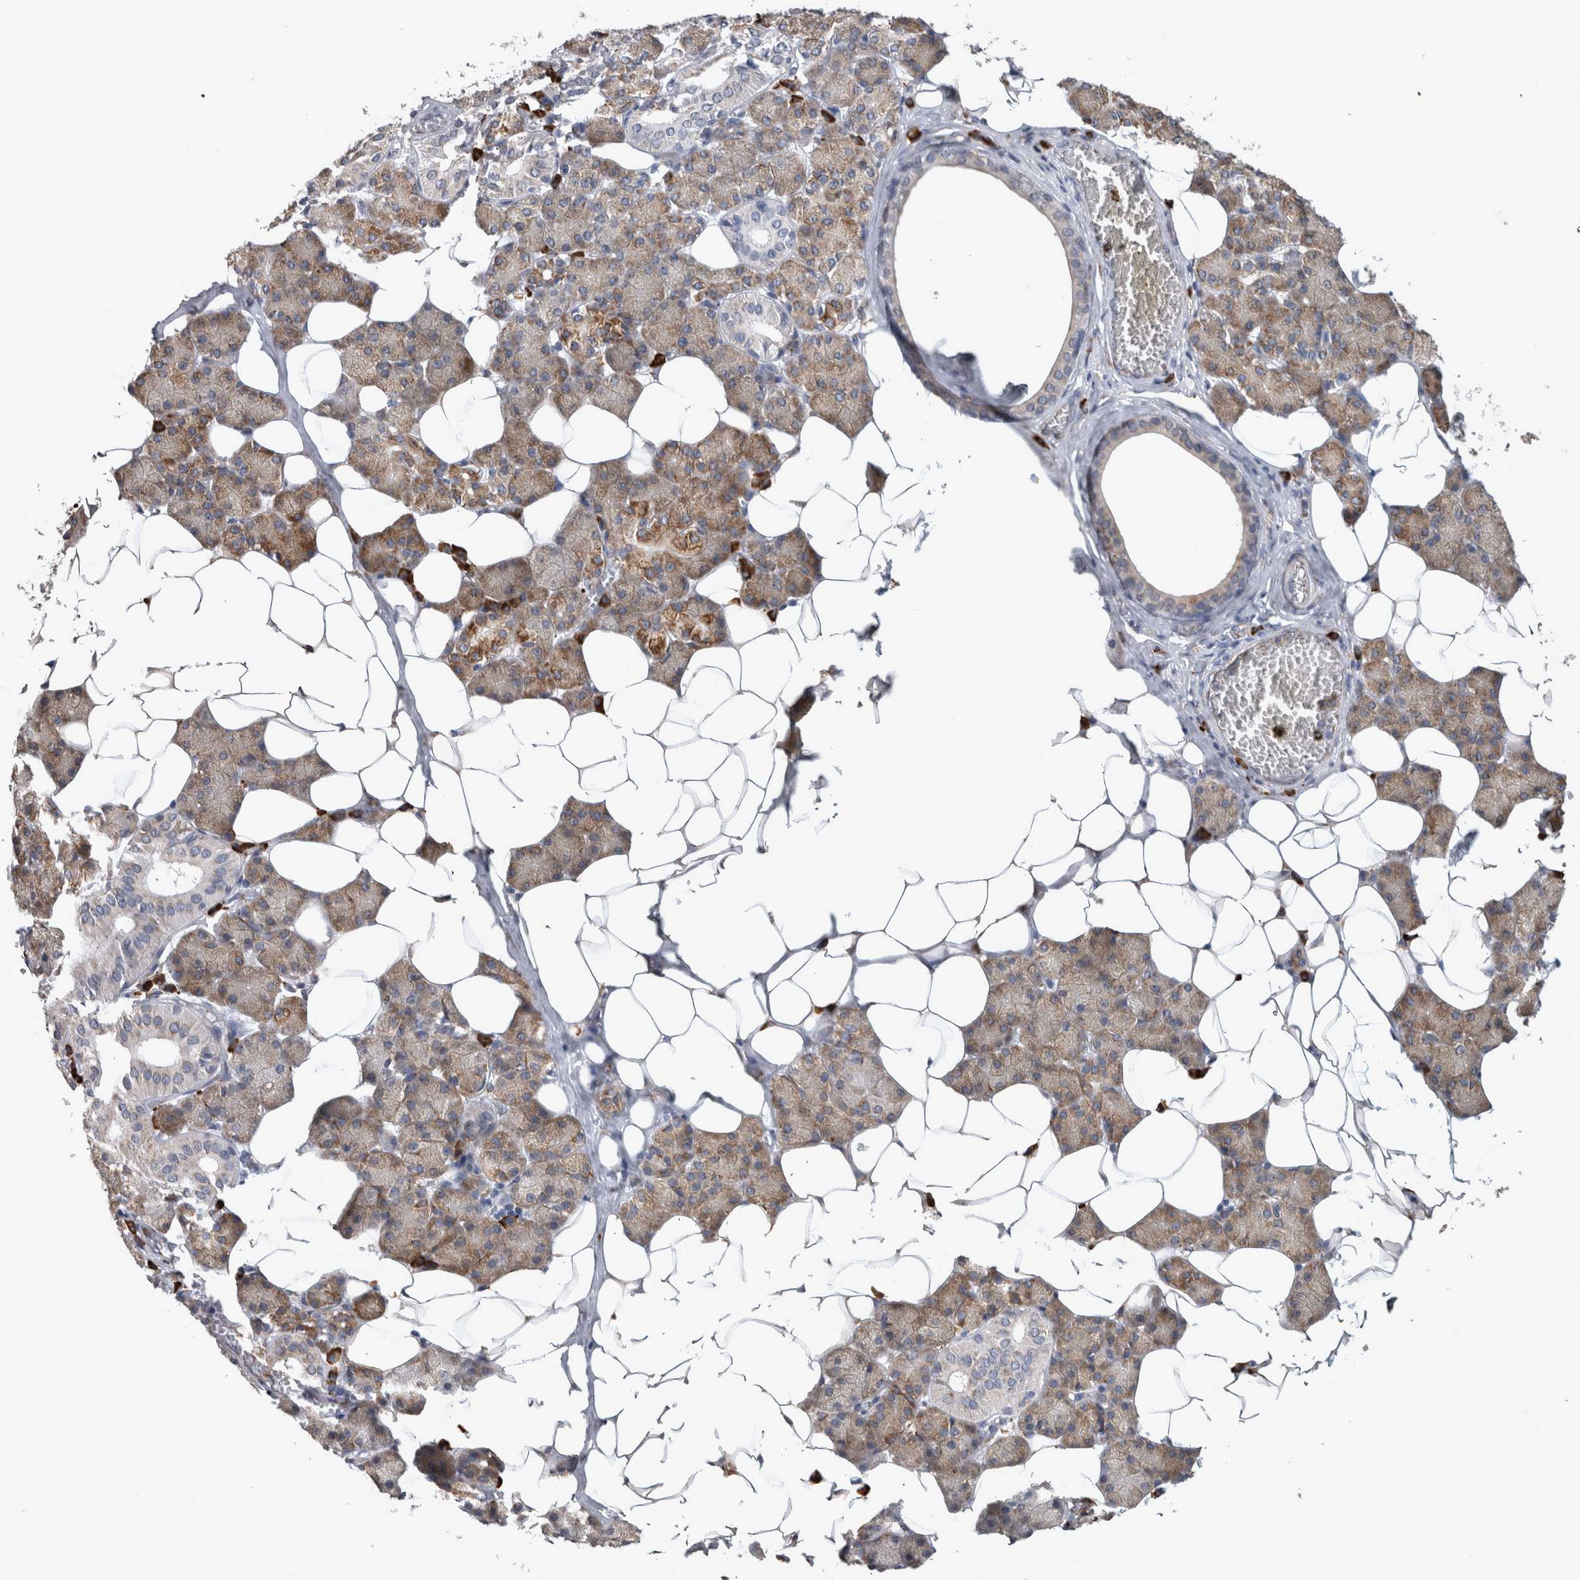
{"staining": {"intensity": "moderate", "quantity": "25%-75%", "location": "cytoplasmic/membranous"}, "tissue": "salivary gland", "cell_type": "Glandular cells", "image_type": "normal", "snomed": [{"axis": "morphology", "description": "Normal tissue, NOS"}, {"axis": "topography", "description": "Salivary gland"}], "caption": "Protein analysis of normal salivary gland displays moderate cytoplasmic/membranous positivity in approximately 25%-75% of glandular cells.", "gene": "FHIP2B", "patient": {"sex": "female", "age": 33}}